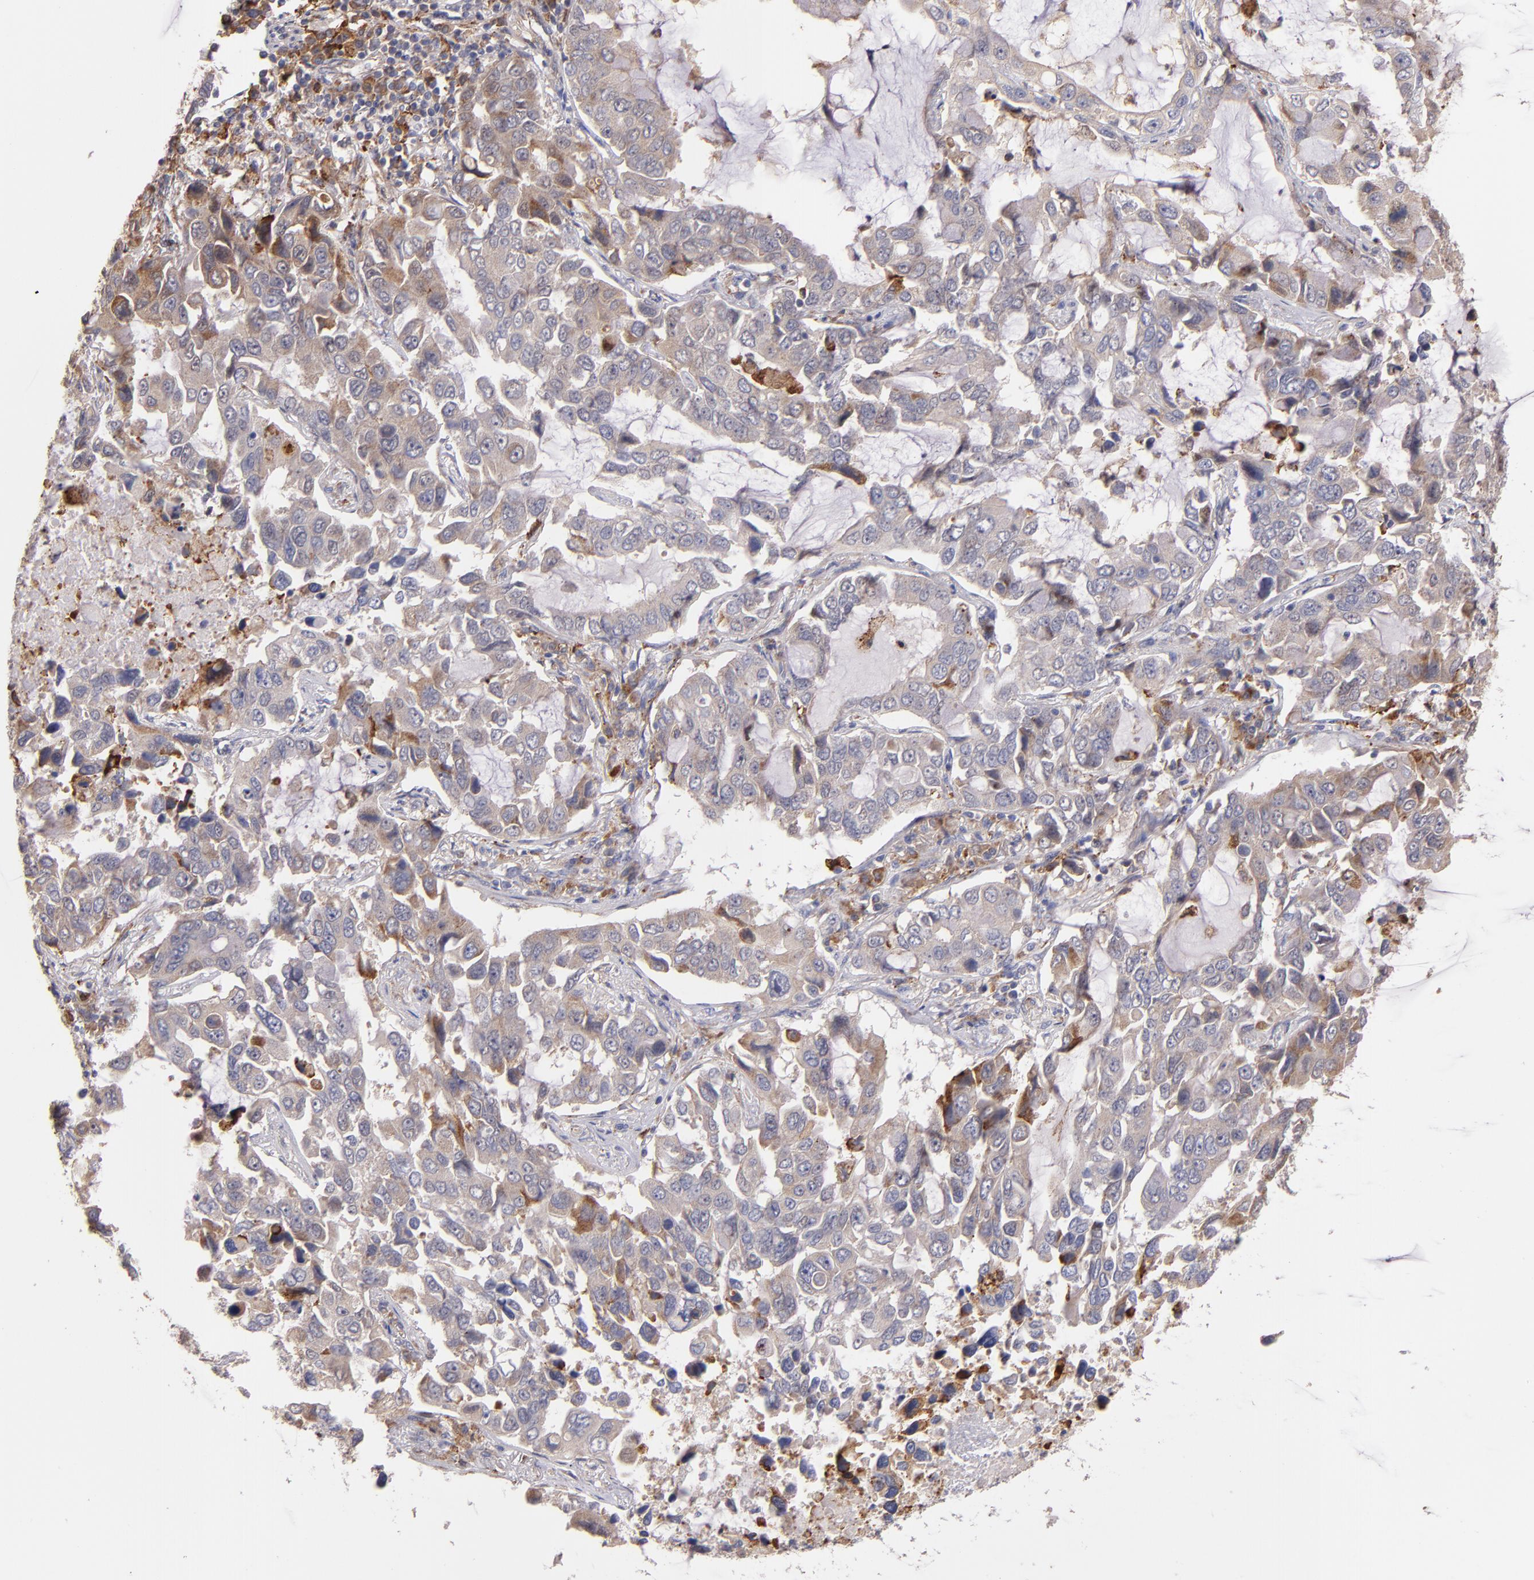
{"staining": {"intensity": "moderate", "quantity": "<25%", "location": "cytoplasmic/membranous"}, "tissue": "lung cancer", "cell_type": "Tumor cells", "image_type": "cancer", "snomed": [{"axis": "morphology", "description": "Adenocarcinoma, NOS"}, {"axis": "topography", "description": "Lung"}], "caption": "Protein expression analysis of lung adenocarcinoma displays moderate cytoplasmic/membranous positivity in about <25% of tumor cells.", "gene": "IFIH1", "patient": {"sex": "male", "age": 64}}